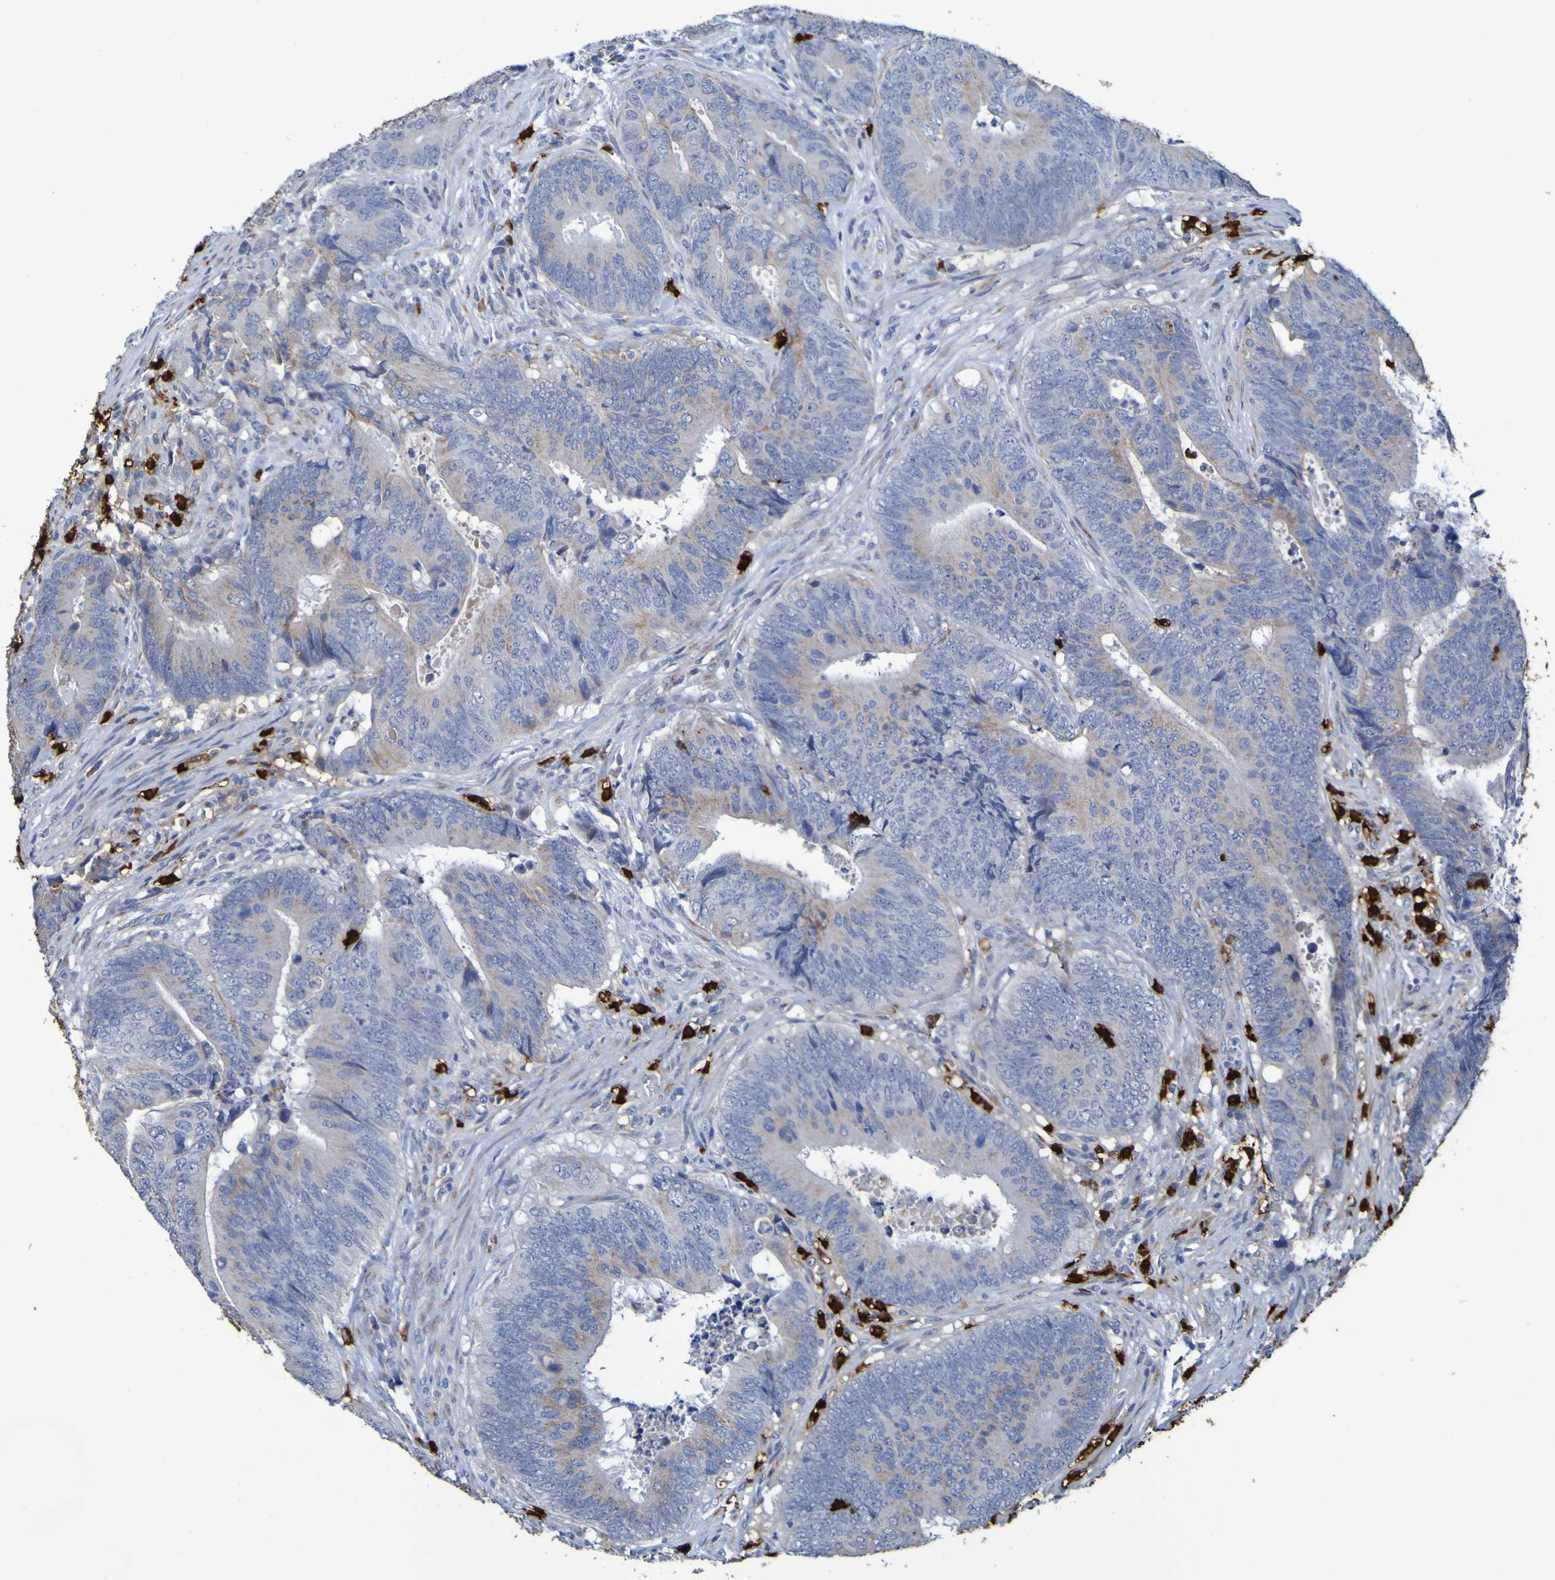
{"staining": {"intensity": "weak", "quantity": "25%-75%", "location": "cytoplasmic/membranous"}, "tissue": "colorectal cancer", "cell_type": "Tumor cells", "image_type": "cancer", "snomed": [{"axis": "morphology", "description": "Normal tissue, NOS"}, {"axis": "morphology", "description": "Adenocarcinoma, NOS"}, {"axis": "topography", "description": "Colon"}], "caption": "The immunohistochemical stain labels weak cytoplasmic/membranous positivity in tumor cells of adenocarcinoma (colorectal) tissue. (DAB (3,3'-diaminobenzidine) = brown stain, brightfield microscopy at high magnification).", "gene": "C11orf24", "patient": {"sex": "male", "age": 56}}